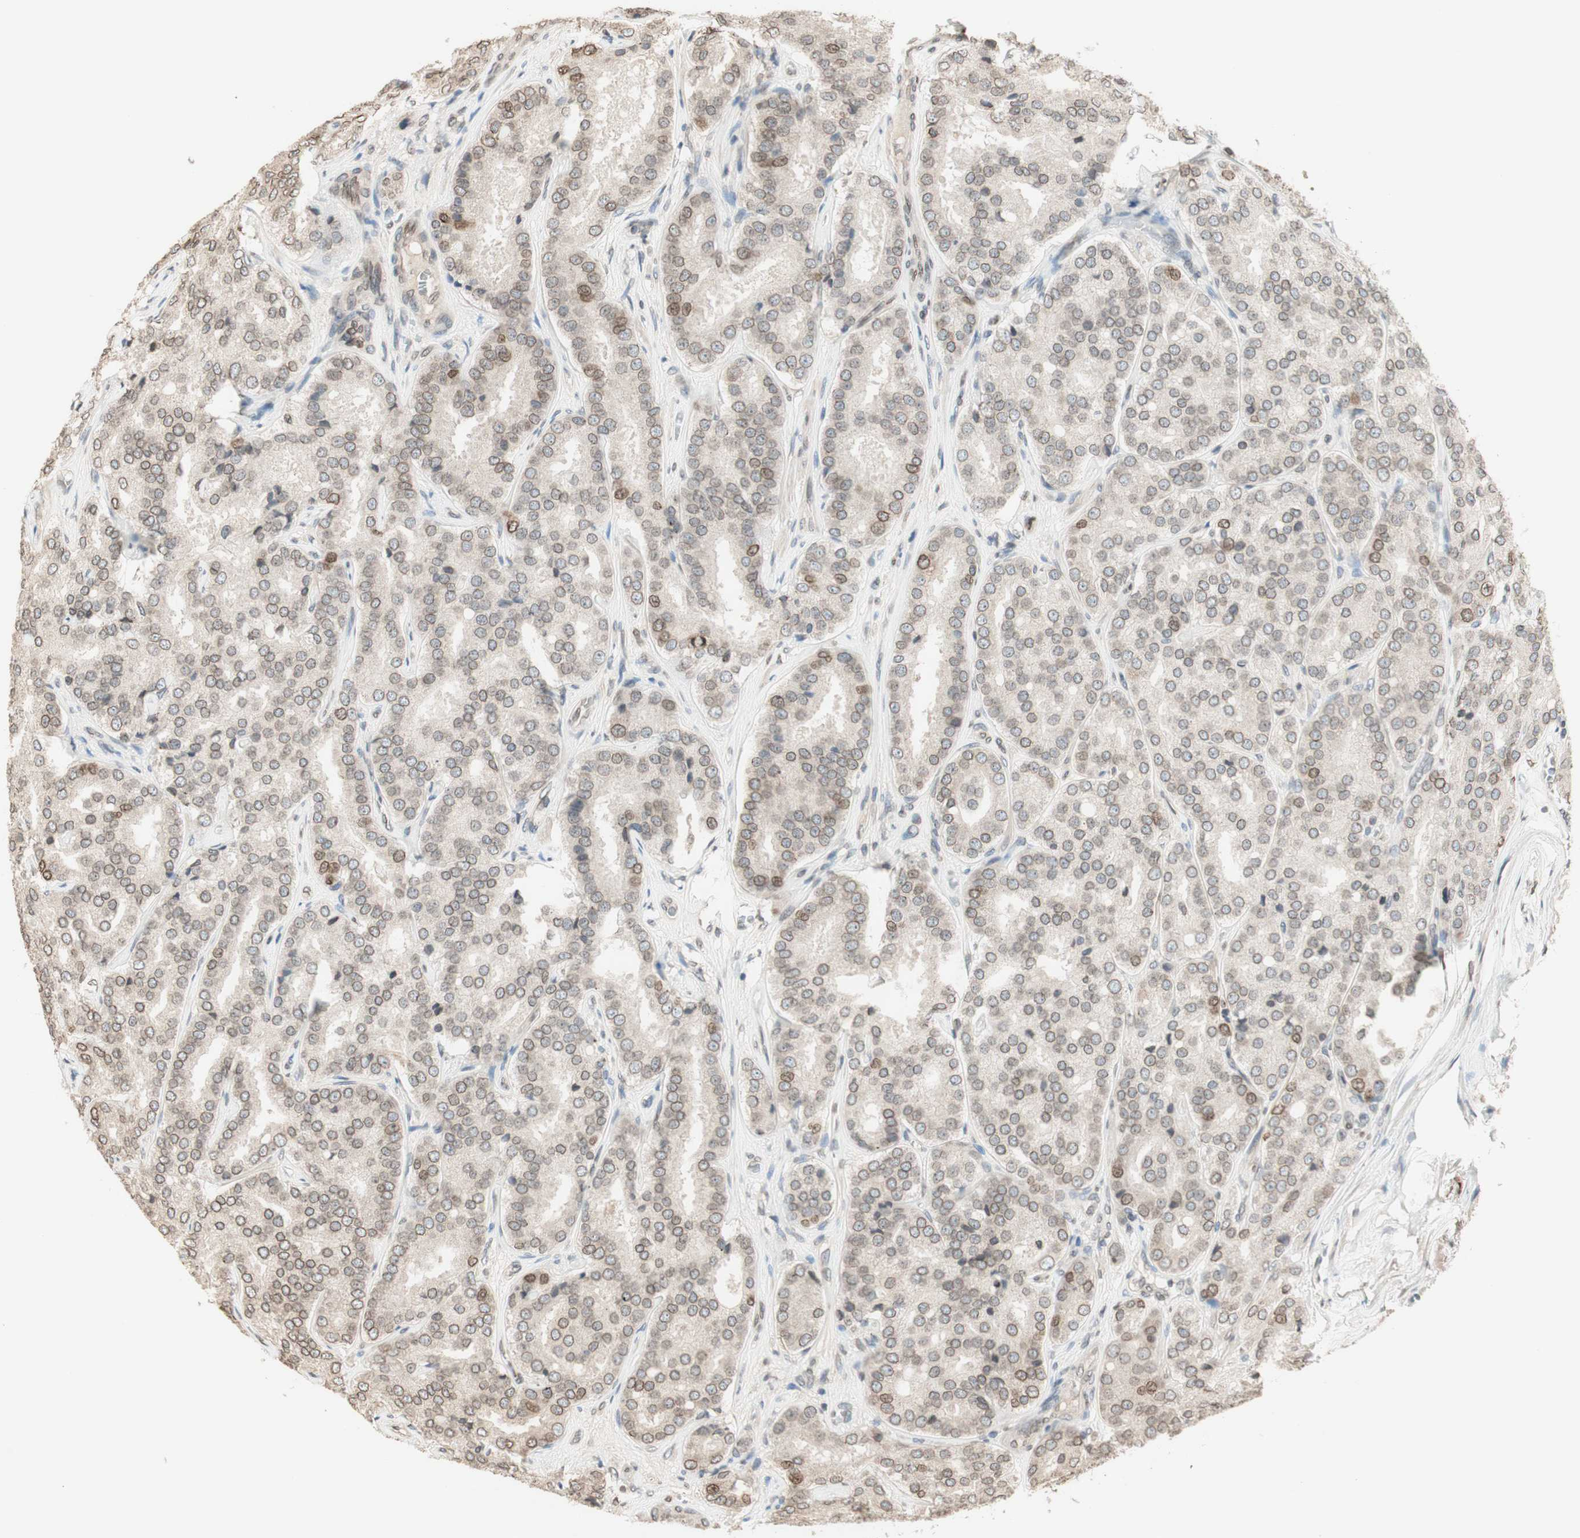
{"staining": {"intensity": "moderate", "quantity": "<25%", "location": "cytoplasmic/membranous,nuclear"}, "tissue": "prostate cancer", "cell_type": "Tumor cells", "image_type": "cancer", "snomed": [{"axis": "morphology", "description": "Adenocarcinoma, High grade"}, {"axis": "topography", "description": "Prostate"}], "caption": "A histopathology image of human high-grade adenocarcinoma (prostate) stained for a protein reveals moderate cytoplasmic/membranous and nuclear brown staining in tumor cells. The staining was performed using DAB, with brown indicating positive protein expression. Nuclei are stained blue with hematoxylin.", "gene": "TMPO", "patient": {"sex": "male", "age": 65}}